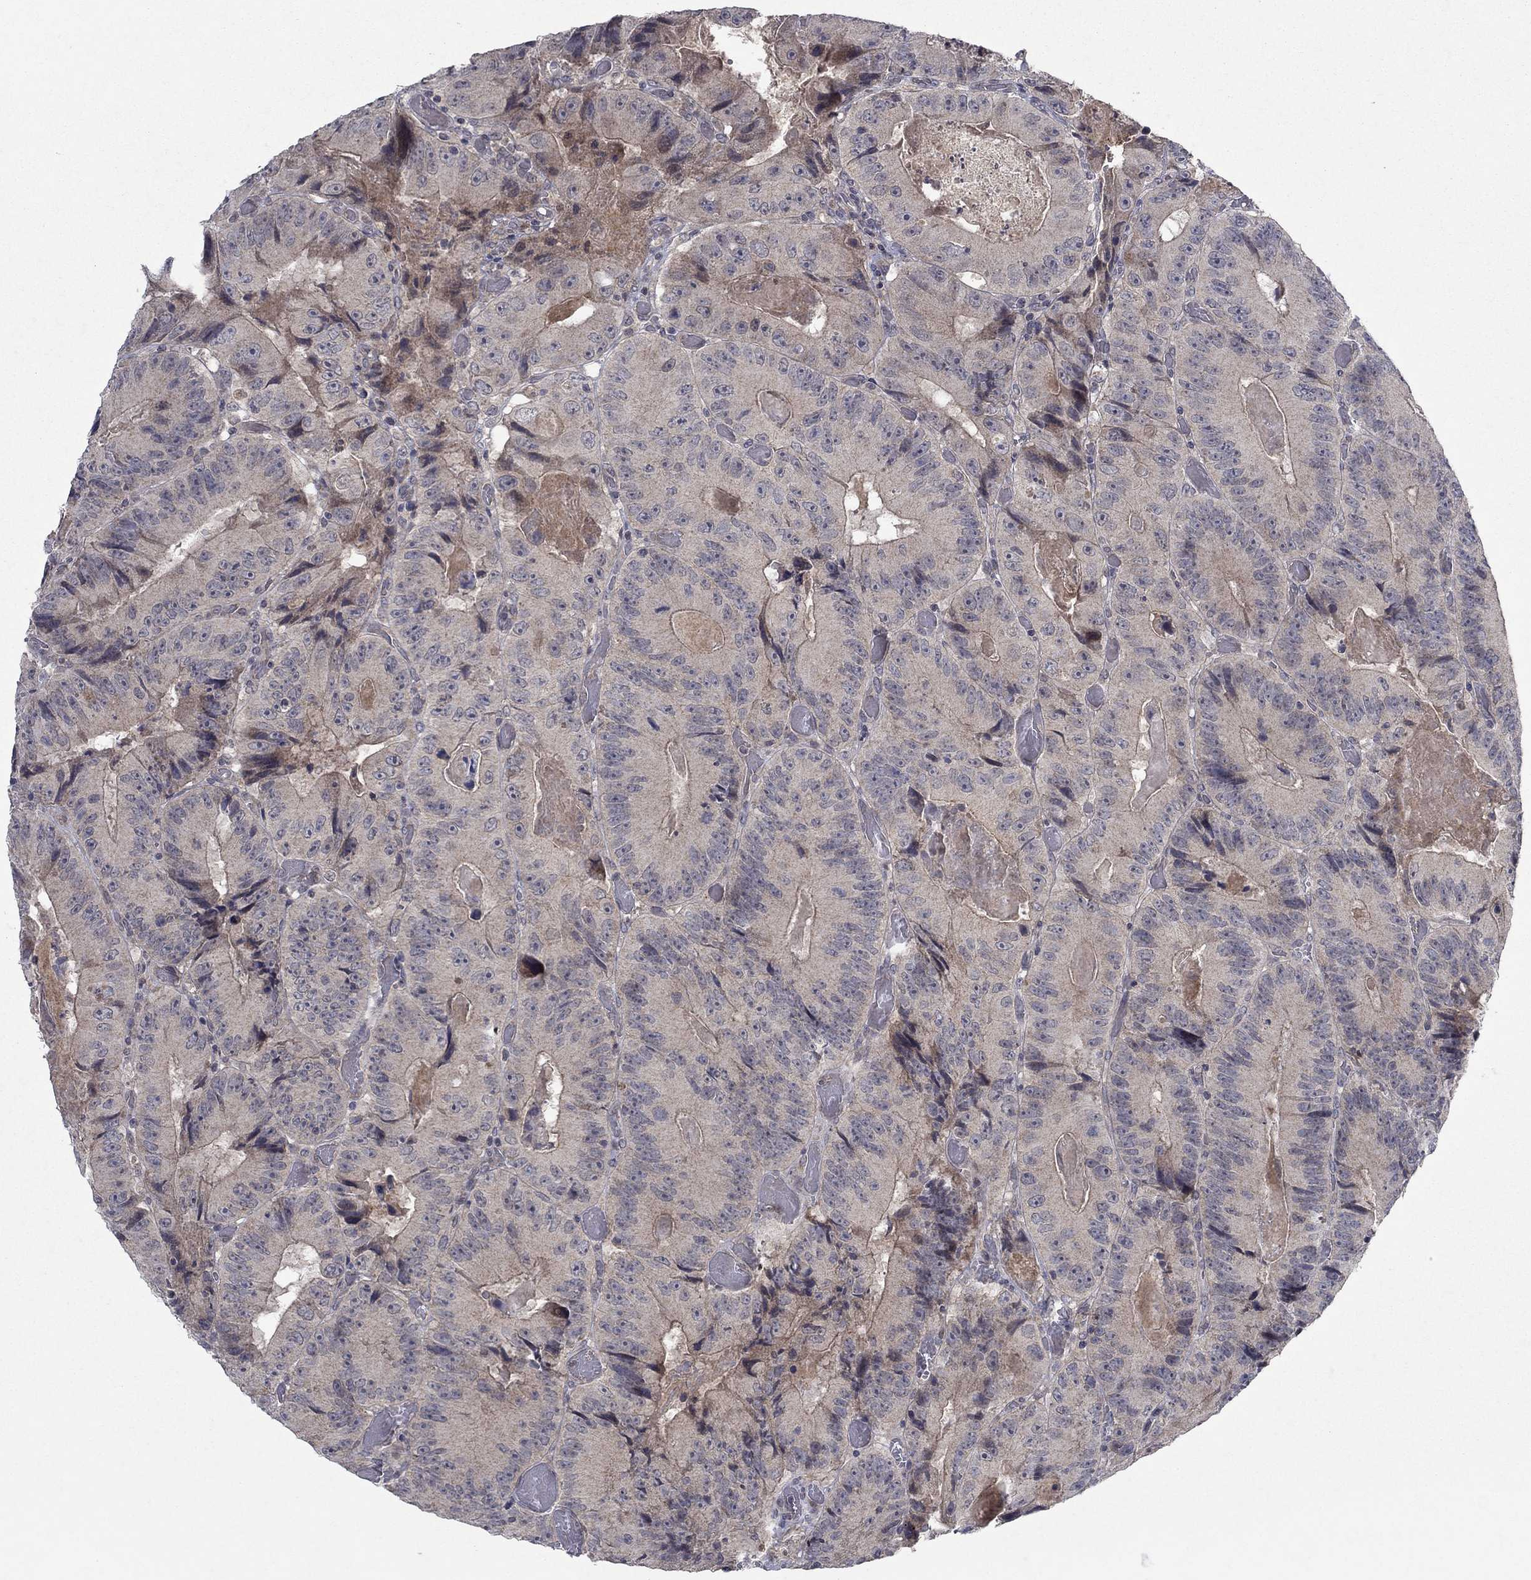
{"staining": {"intensity": "weak", "quantity": "25%-75%", "location": "cytoplasmic/membranous"}, "tissue": "colorectal cancer", "cell_type": "Tumor cells", "image_type": "cancer", "snomed": [{"axis": "morphology", "description": "Adenocarcinoma, NOS"}, {"axis": "topography", "description": "Colon"}], "caption": "Colorectal cancer (adenocarcinoma) stained with immunohistochemistry reveals weak cytoplasmic/membranous expression in approximately 25%-75% of tumor cells.", "gene": "IL4", "patient": {"sex": "female", "age": 86}}